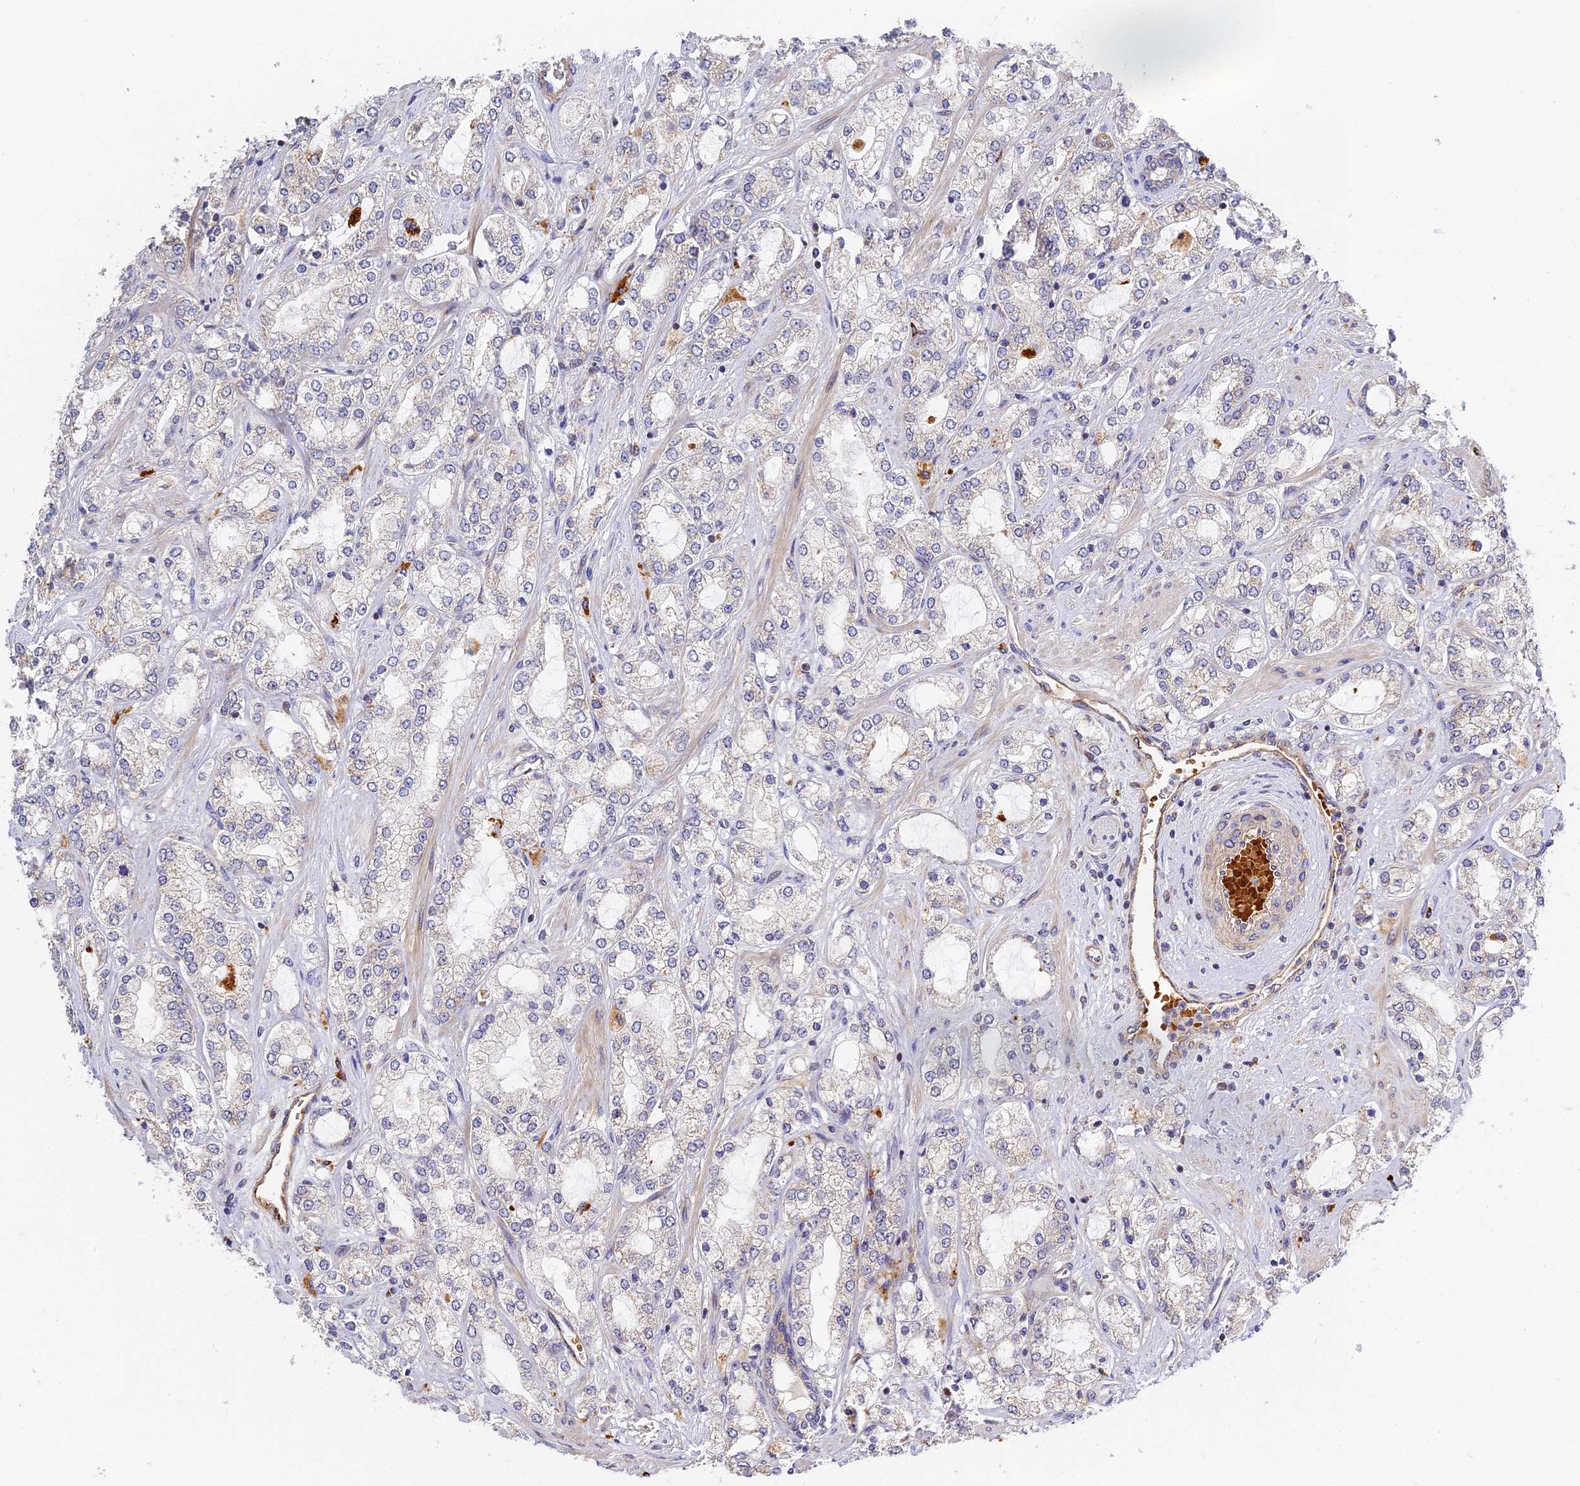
{"staining": {"intensity": "negative", "quantity": "none", "location": "none"}, "tissue": "prostate cancer", "cell_type": "Tumor cells", "image_type": "cancer", "snomed": [{"axis": "morphology", "description": "Adenocarcinoma, High grade"}, {"axis": "topography", "description": "Prostate"}], "caption": "Immunohistochemistry photomicrograph of prostate cancer (adenocarcinoma (high-grade)) stained for a protein (brown), which shows no expression in tumor cells. Nuclei are stained in blue.", "gene": "MISP3", "patient": {"sex": "male", "age": 64}}